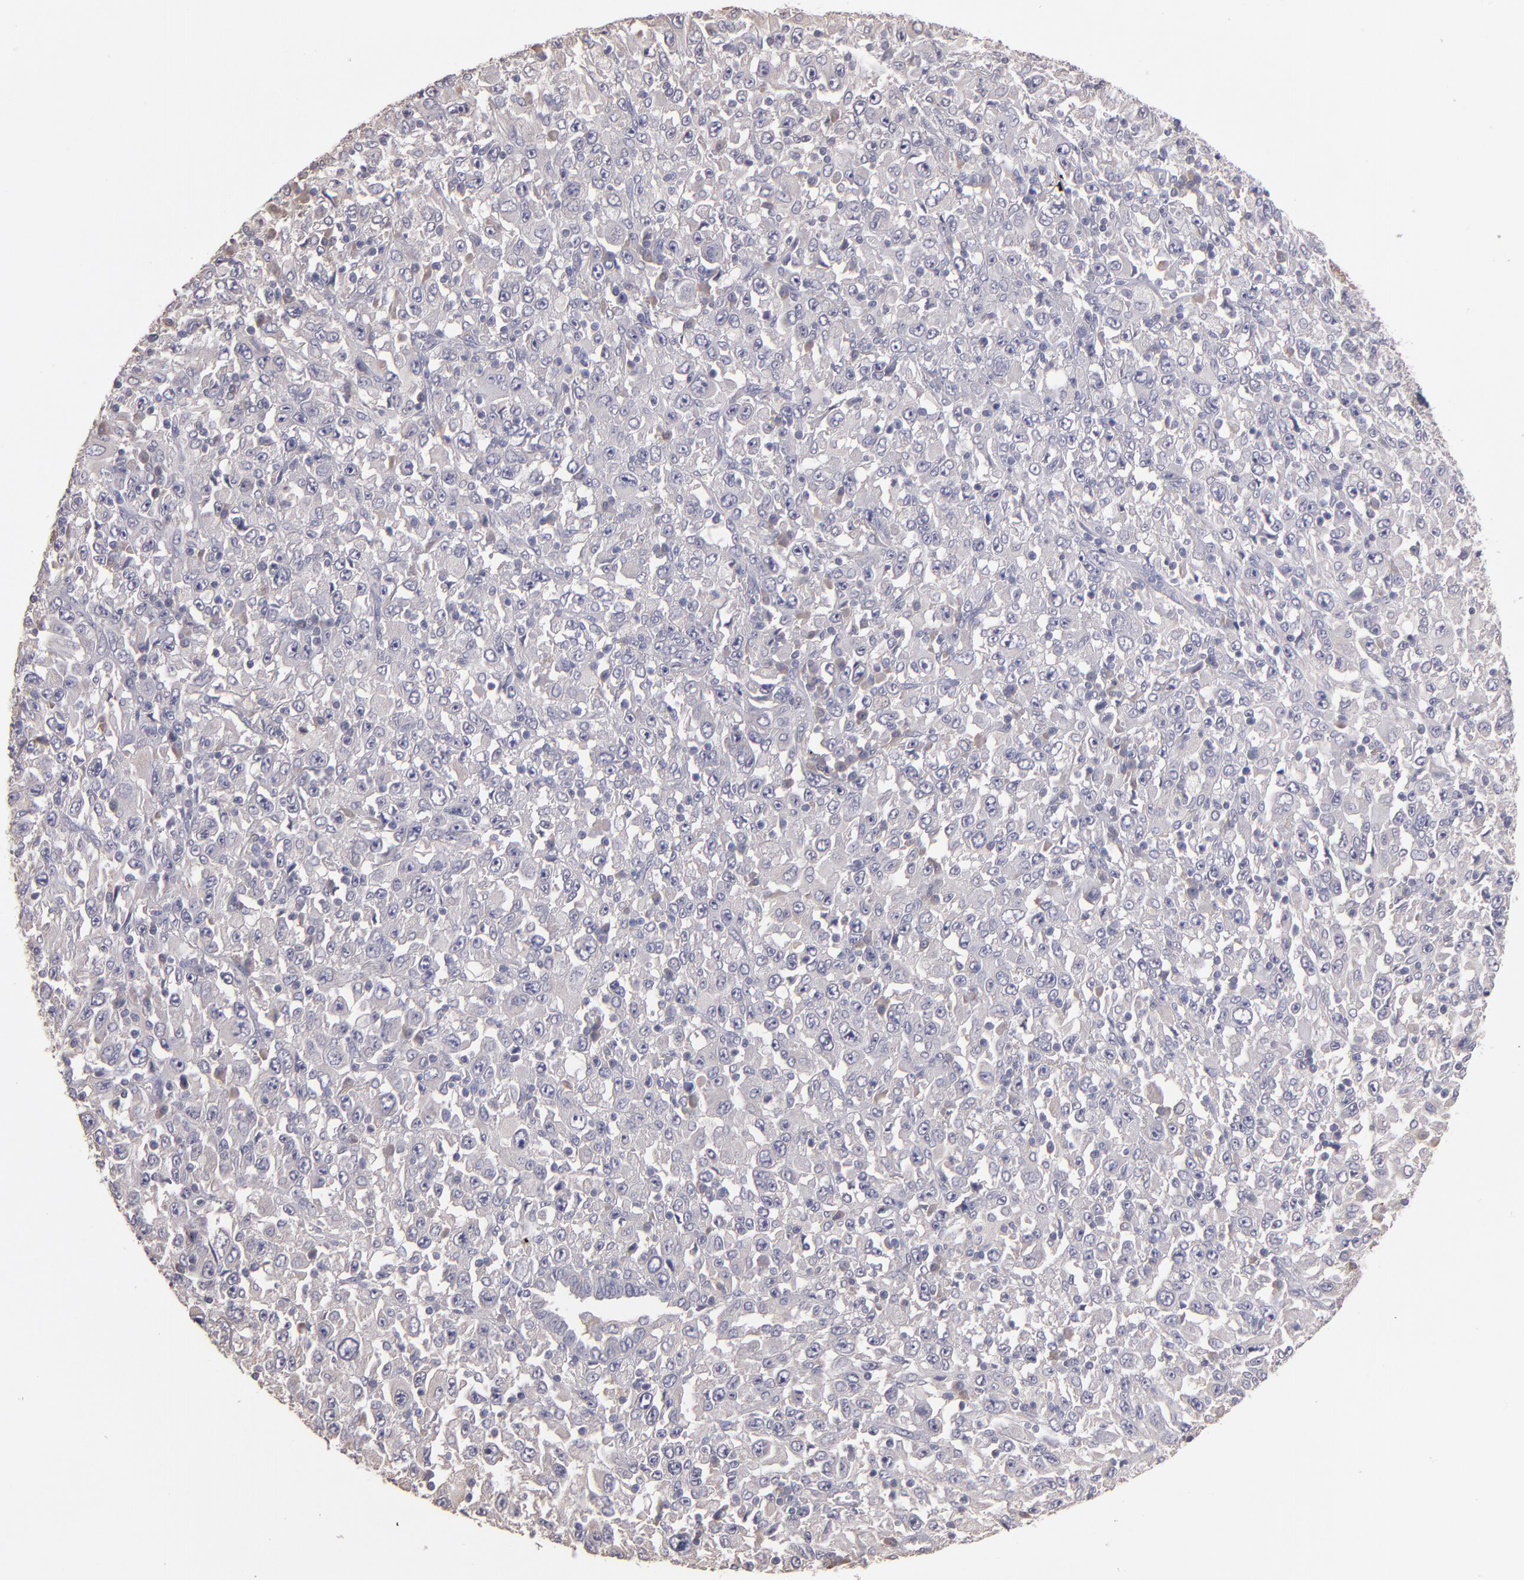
{"staining": {"intensity": "negative", "quantity": "none", "location": "none"}, "tissue": "melanoma", "cell_type": "Tumor cells", "image_type": "cancer", "snomed": [{"axis": "morphology", "description": "Malignant melanoma, Metastatic site"}, {"axis": "topography", "description": "Skin"}], "caption": "The micrograph exhibits no staining of tumor cells in malignant melanoma (metastatic site).", "gene": "GNAZ", "patient": {"sex": "female", "age": 56}}